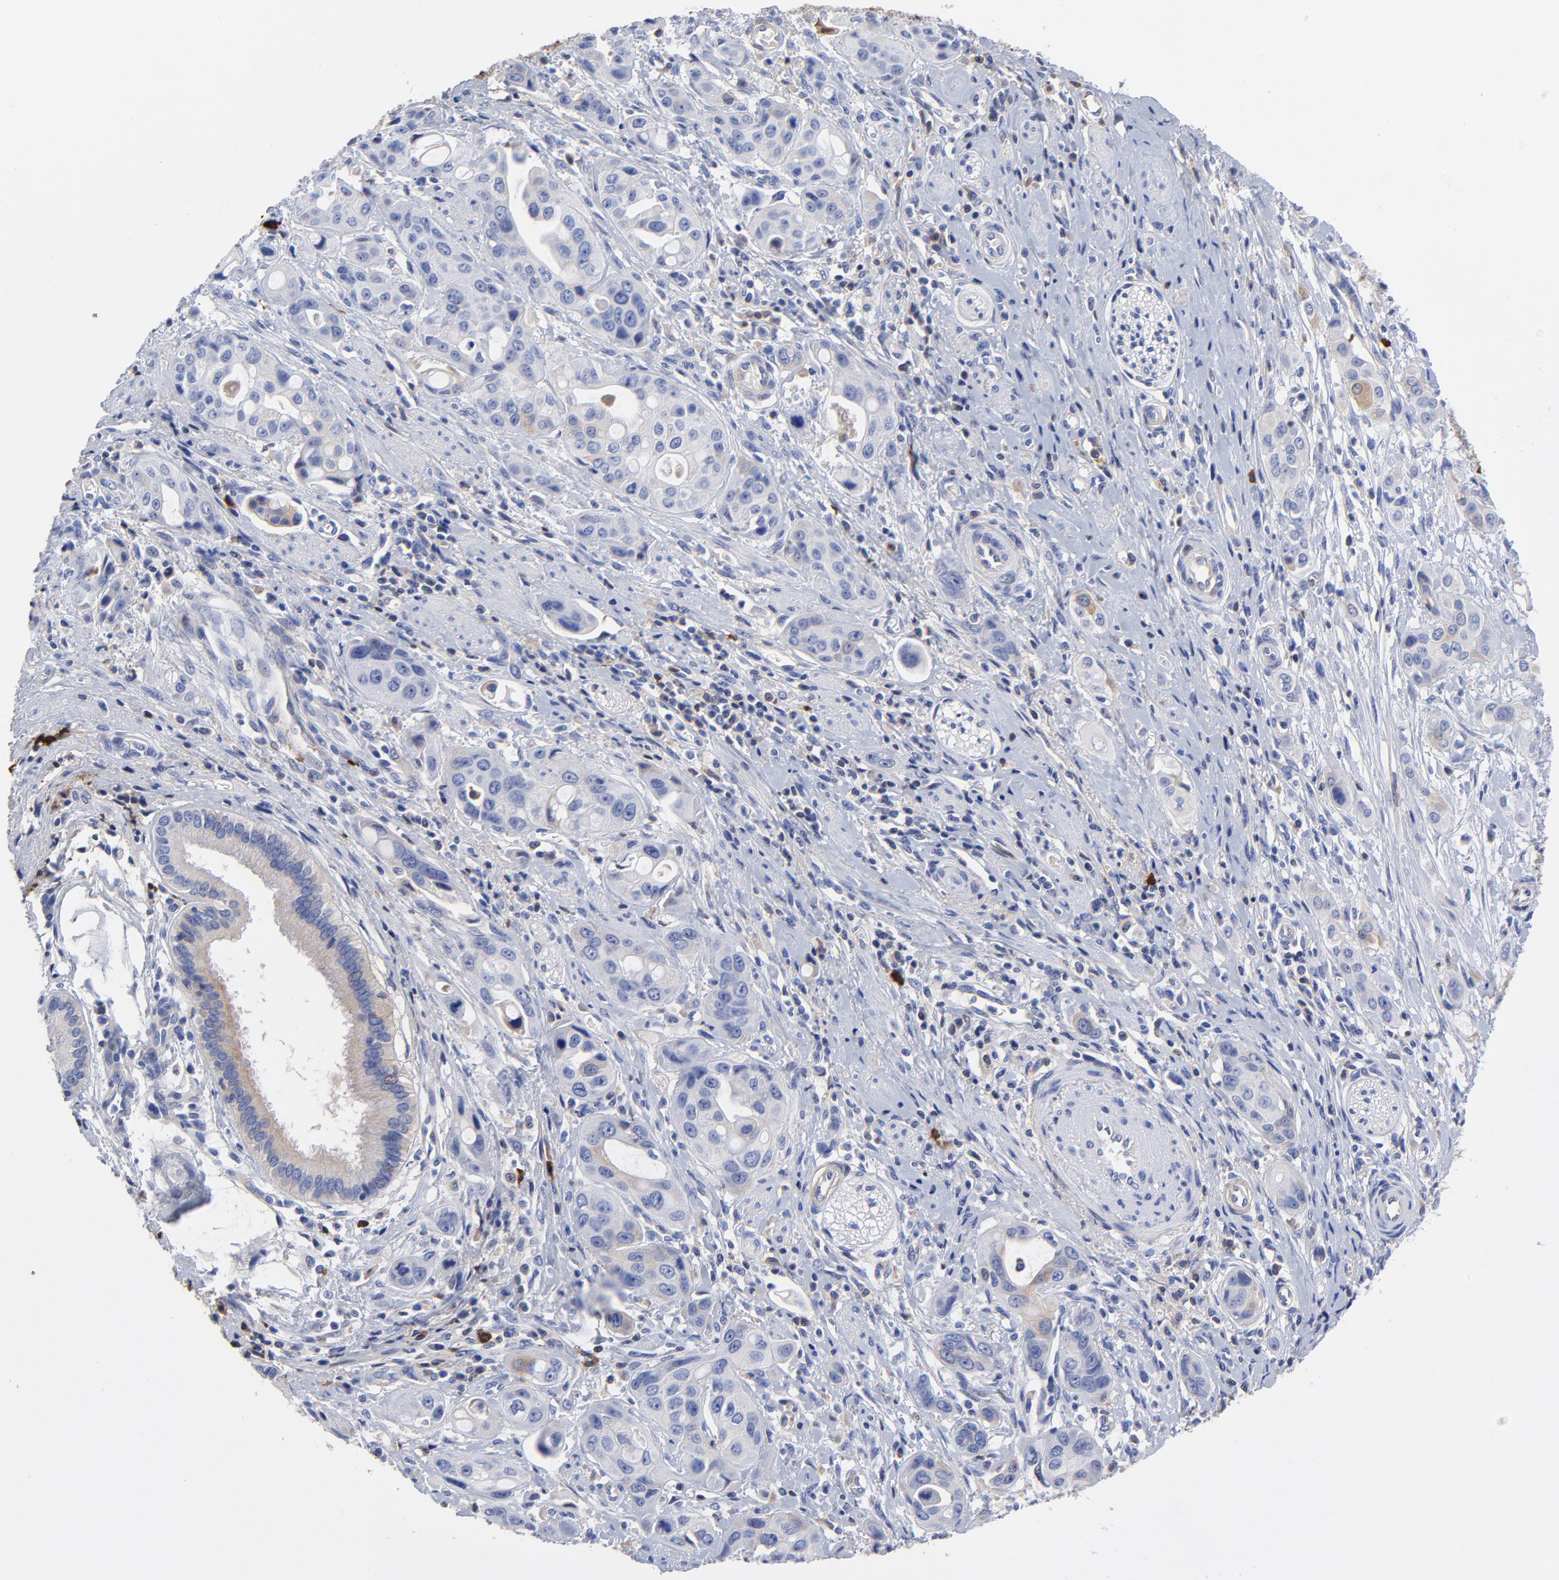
{"staining": {"intensity": "weak", "quantity": "<25%", "location": "cytoplasmic/membranous"}, "tissue": "pancreatic cancer", "cell_type": "Tumor cells", "image_type": "cancer", "snomed": [{"axis": "morphology", "description": "Adenocarcinoma, NOS"}, {"axis": "topography", "description": "Pancreas"}], "caption": "The IHC image has no significant positivity in tumor cells of pancreatic cancer tissue.", "gene": "IGLV3-10", "patient": {"sex": "female", "age": 60}}